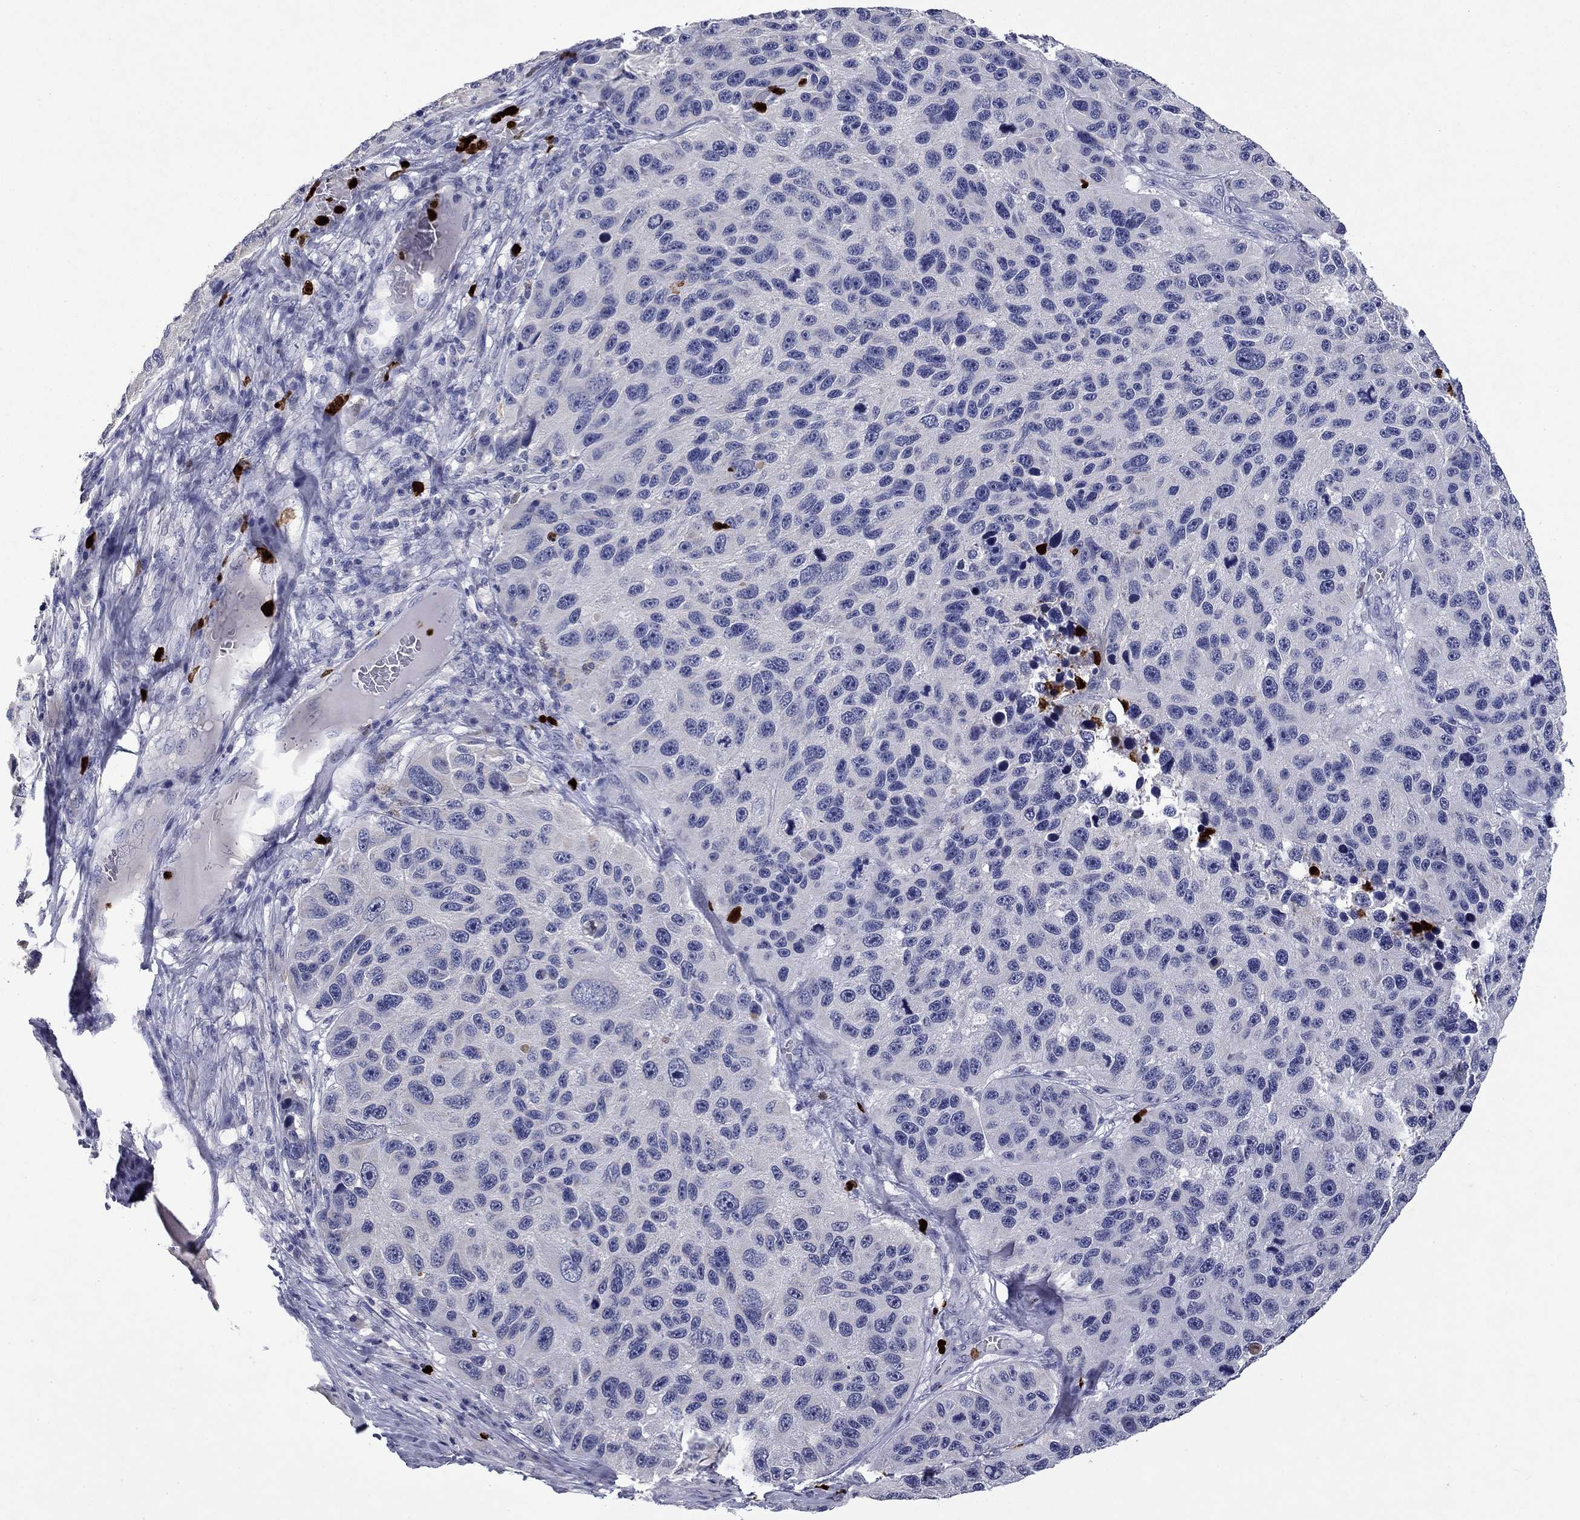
{"staining": {"intensity": "negative", "quantity": "none", "location": "none"}, "tissue": "melanoma", "cell_type": "Tumor cells", "image_type": "cancer", "snomed": [{"axis": "morphology", "description": "Malignant melanoma, NOS"}, {"axis": "topography", "description": "Skin"}], "caption": "Immunohistochemical staining of human melanoma reveals no significant positivity in tumor cells.", "gene": "IRF5", "patient": {"sex": "male", "age": 53}}